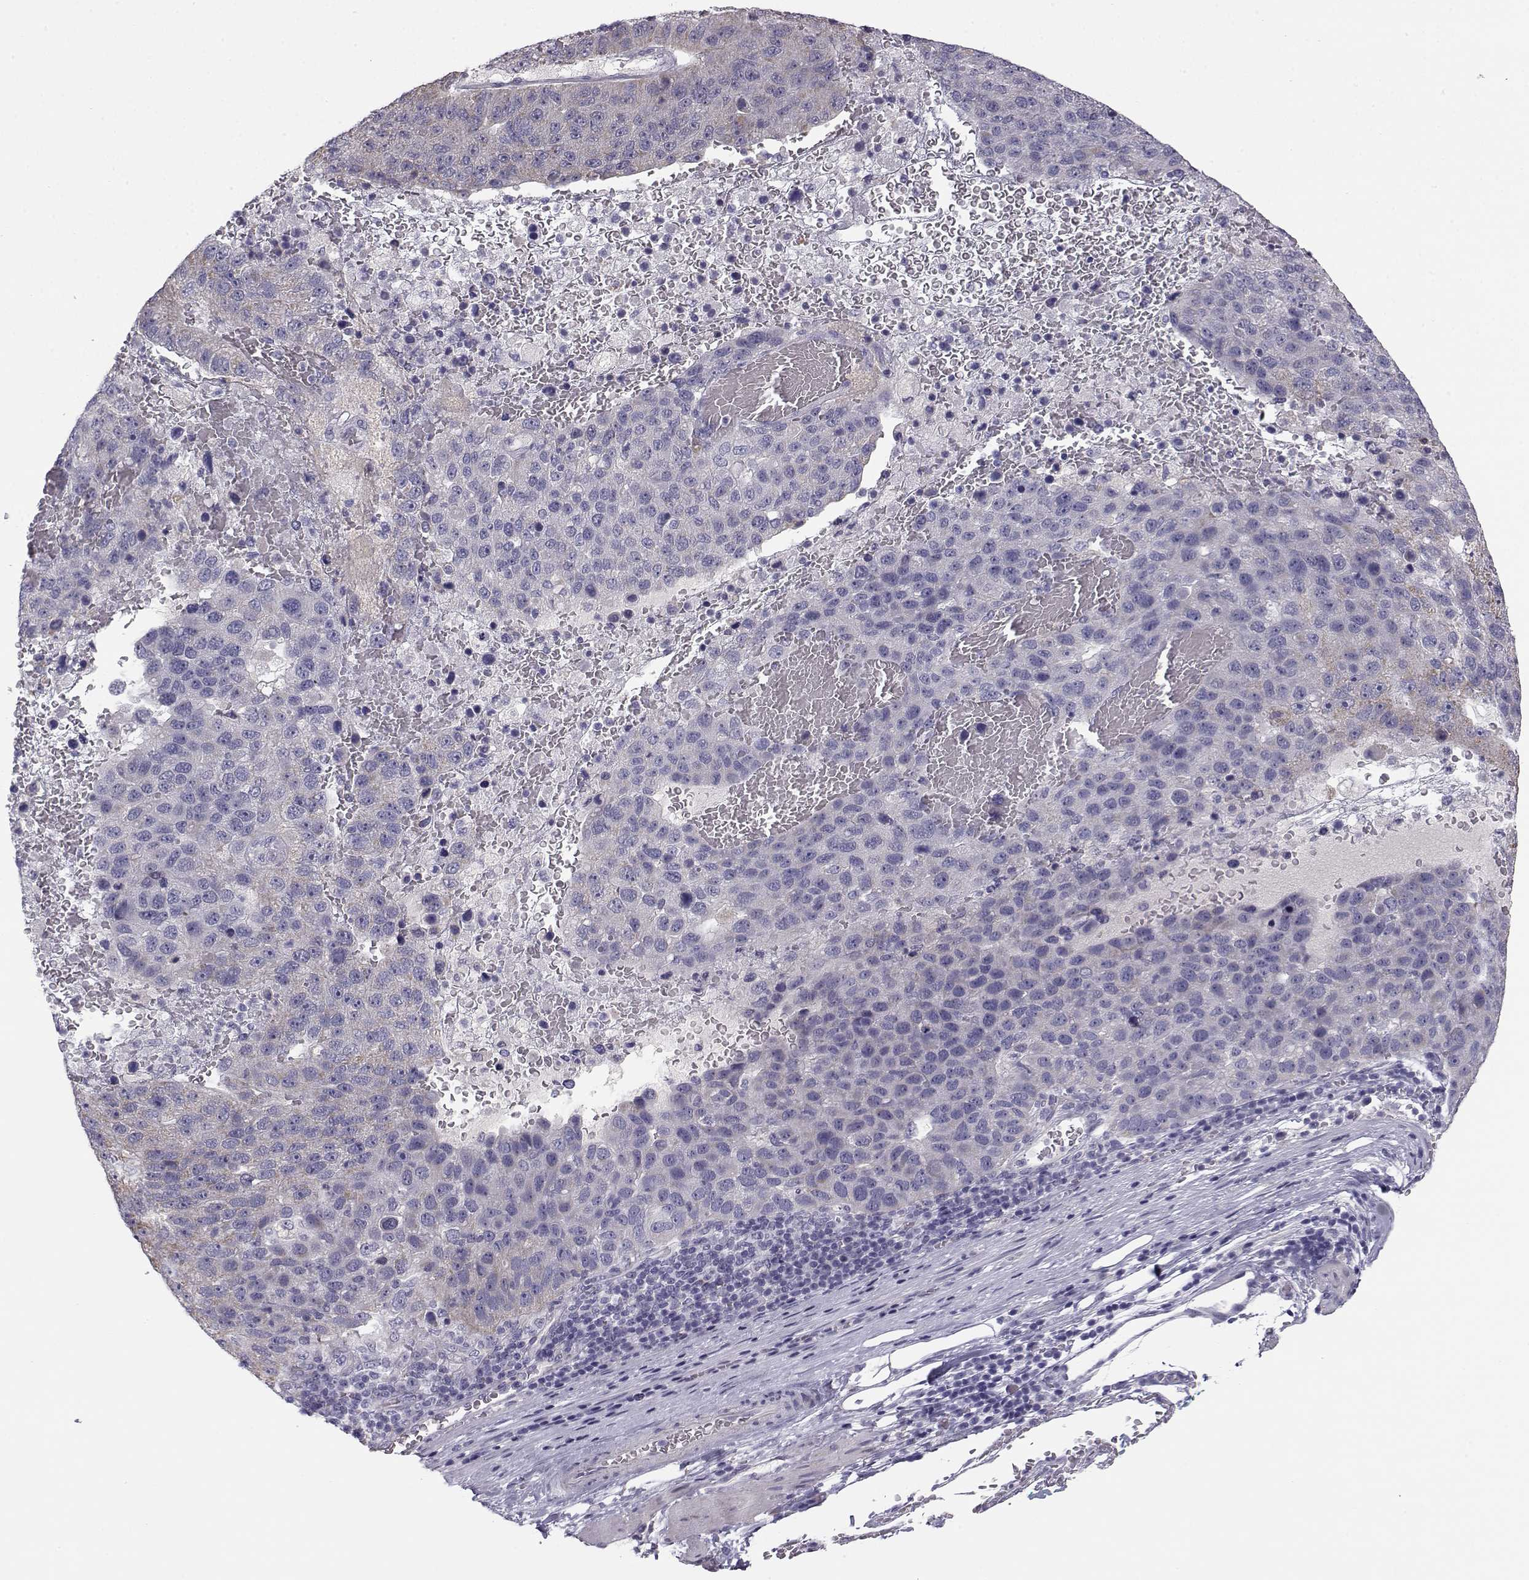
{"staining": {"intensity": "negative", "quantity": "none", "location": "none"}, "tissue": "pancreatic cancer", "cell_type": "Tumor cells", "image_type": "cancer", "snomed": [{"axis": "morphology", "description": "Adenocarcinoma, NOS"}, {"axis": "topography", "description": "Pancreas"}], "caption": "DAB immunohistochemical staining of pancreatic cancer (adenocarcinoma) reveals no significant positivity in tumor cells. (DAB IHC, high magnification).", "gene": "KCNMB4", "patient": {"sex": "female", "age": 61}}